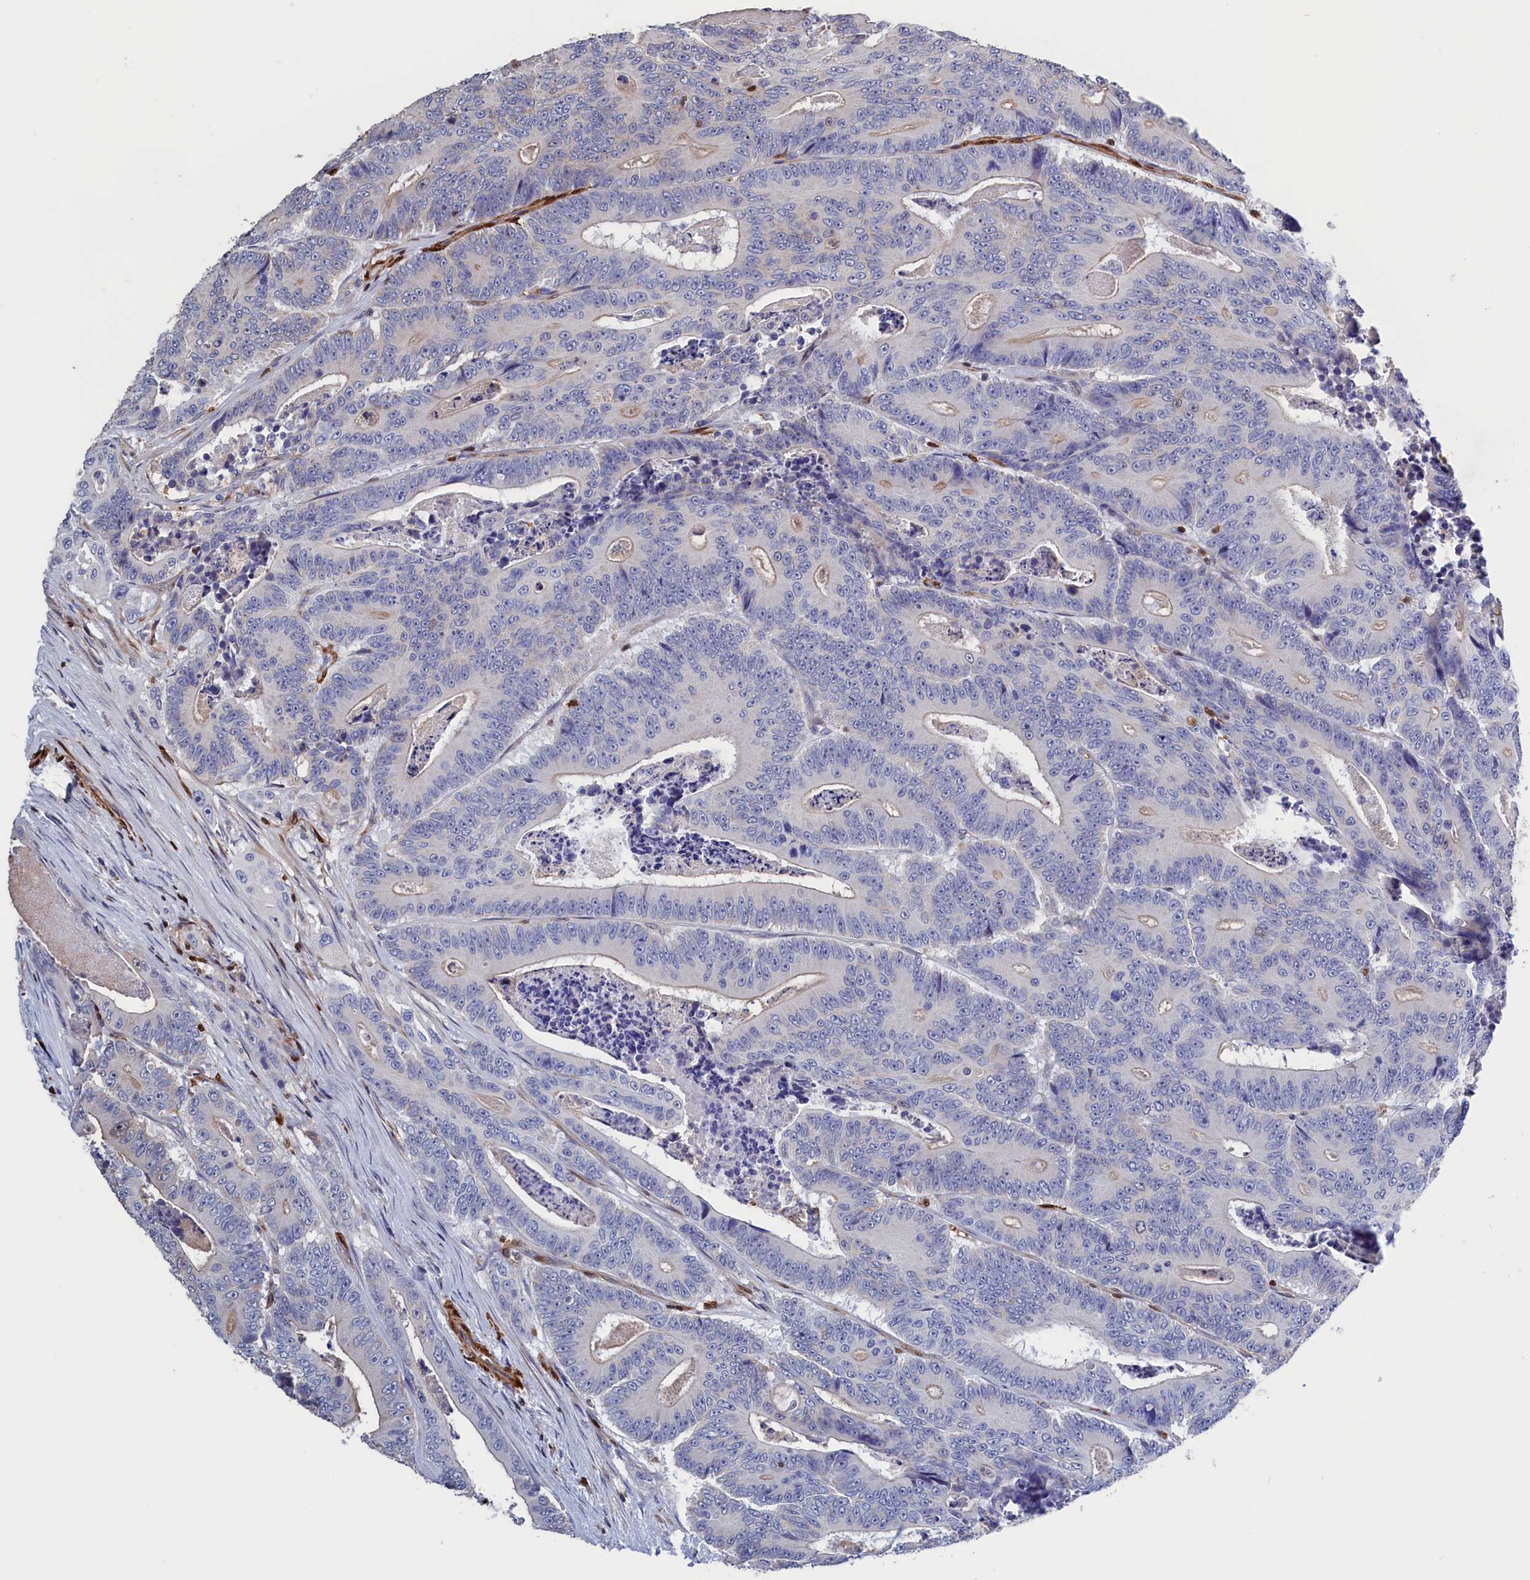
{"staining": {"intensity": "weak", "quantity": "<25%", "location": "cytoplasmic/membranous"}, "tissue": "colorectal cancer", "cell_type": "Tumor cells", "image_type": "cancer", "snomed": [{"axis": "morphology", "description": "Adenocarcinoma, NOS"}, {"axis": "topography", "description": "Colon"}], "caption": "Immunohistochemistry photomicrograph of colorectal adenocarcinoma stained for a protein (brown), which displays no positivity in tumor cells.", "gene": "CRIP1", "patient": {"sex": "male", "age": 83}}